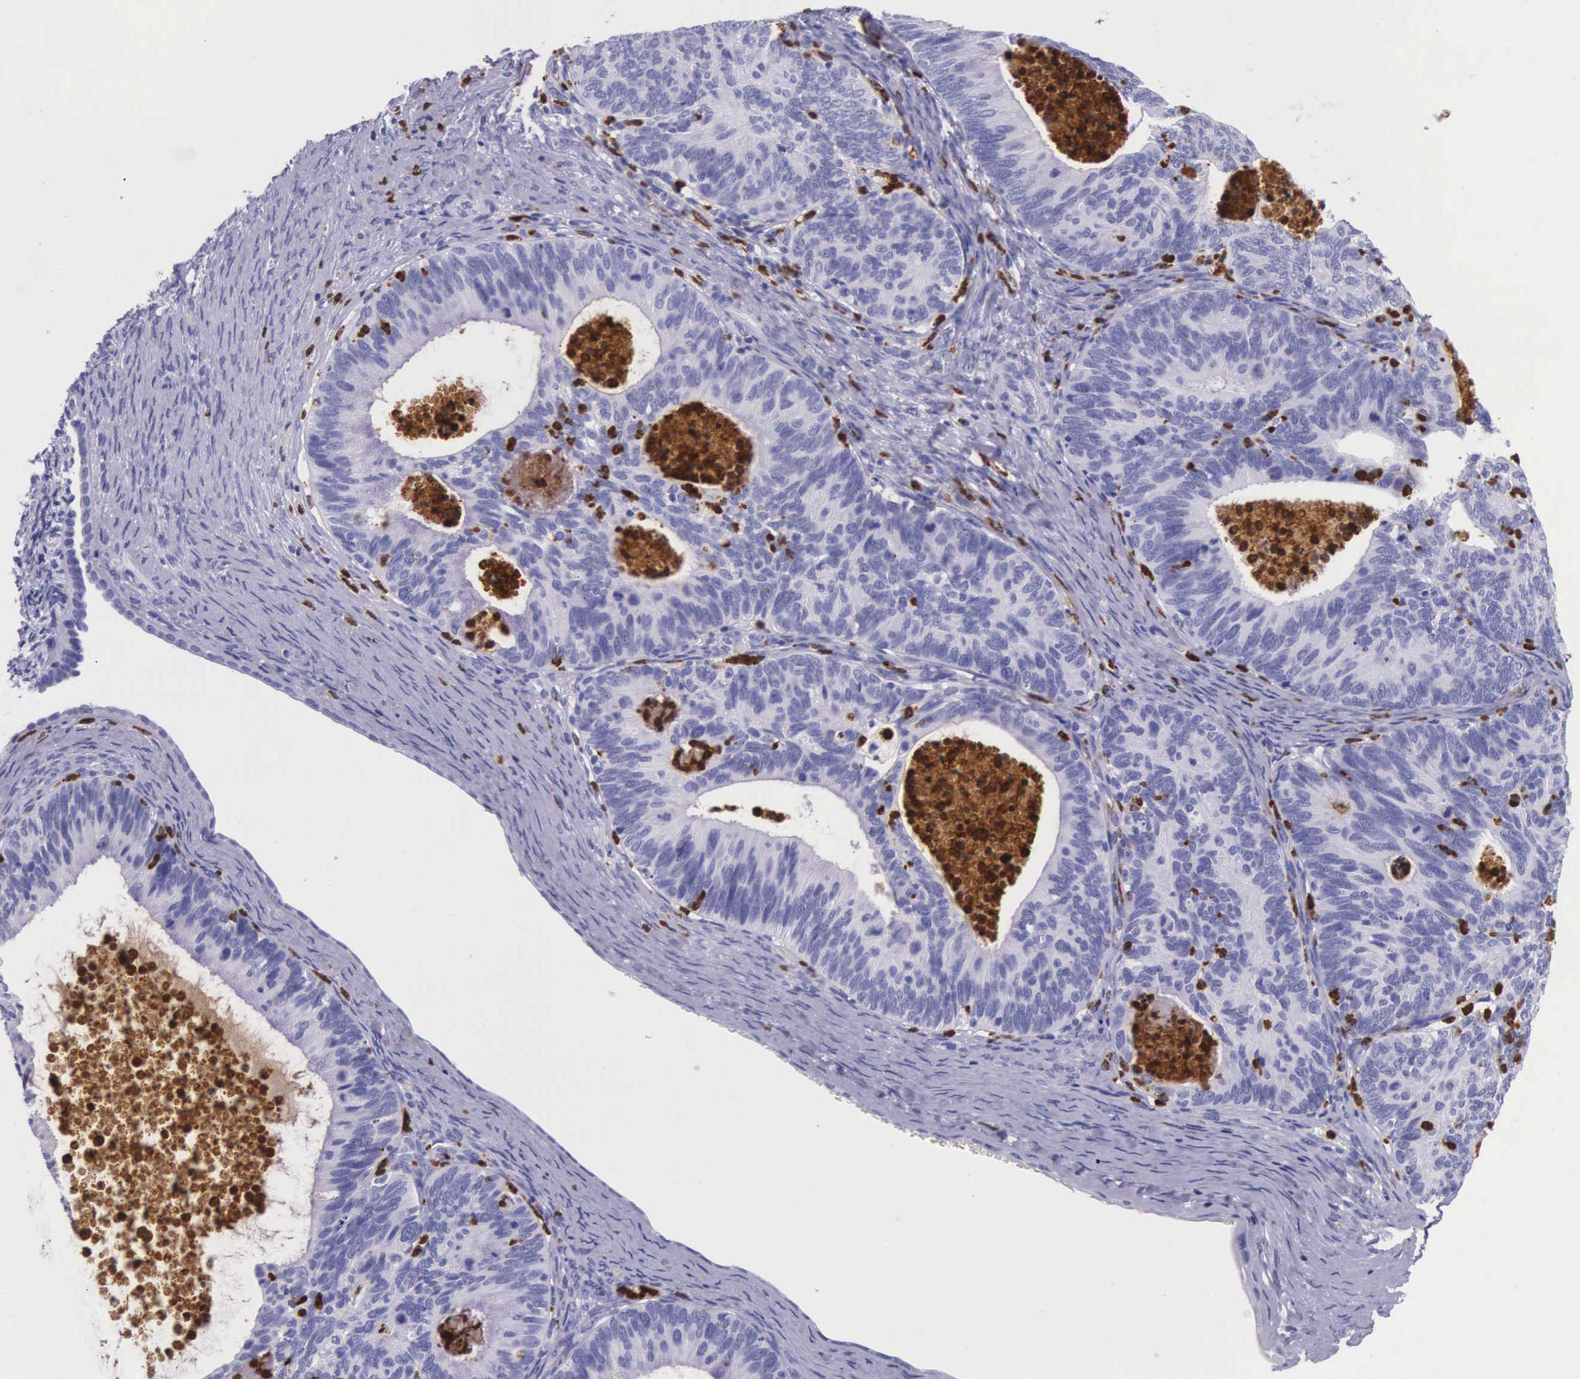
{"staining": {"intensity": "negative", "quantity": "none", "location": "none"}, "tissue": "ovarian cancer", "cell_type": "Tumor cells", "image_type": "cancer", "snomed": [{"axis": "morphology", "description": "Carcinoma, endometroid"}, {"axis": "topography", "description": "Ovary"}], "caption": "This image is of ovarian cancer stained with immunohistochemistry to label a protein in brown with the nuclei are counter-stained blue. There is no expression in tumor cells. The staining was performed using DAB (3,3'-diaminobenzidine) to visualize the protein expression in brown, while the nuclei were stained in blue with hematoxylin (Magnification: 20x).", "gene": "FCN1", "patient": {"sex": "female", "age": 52}}